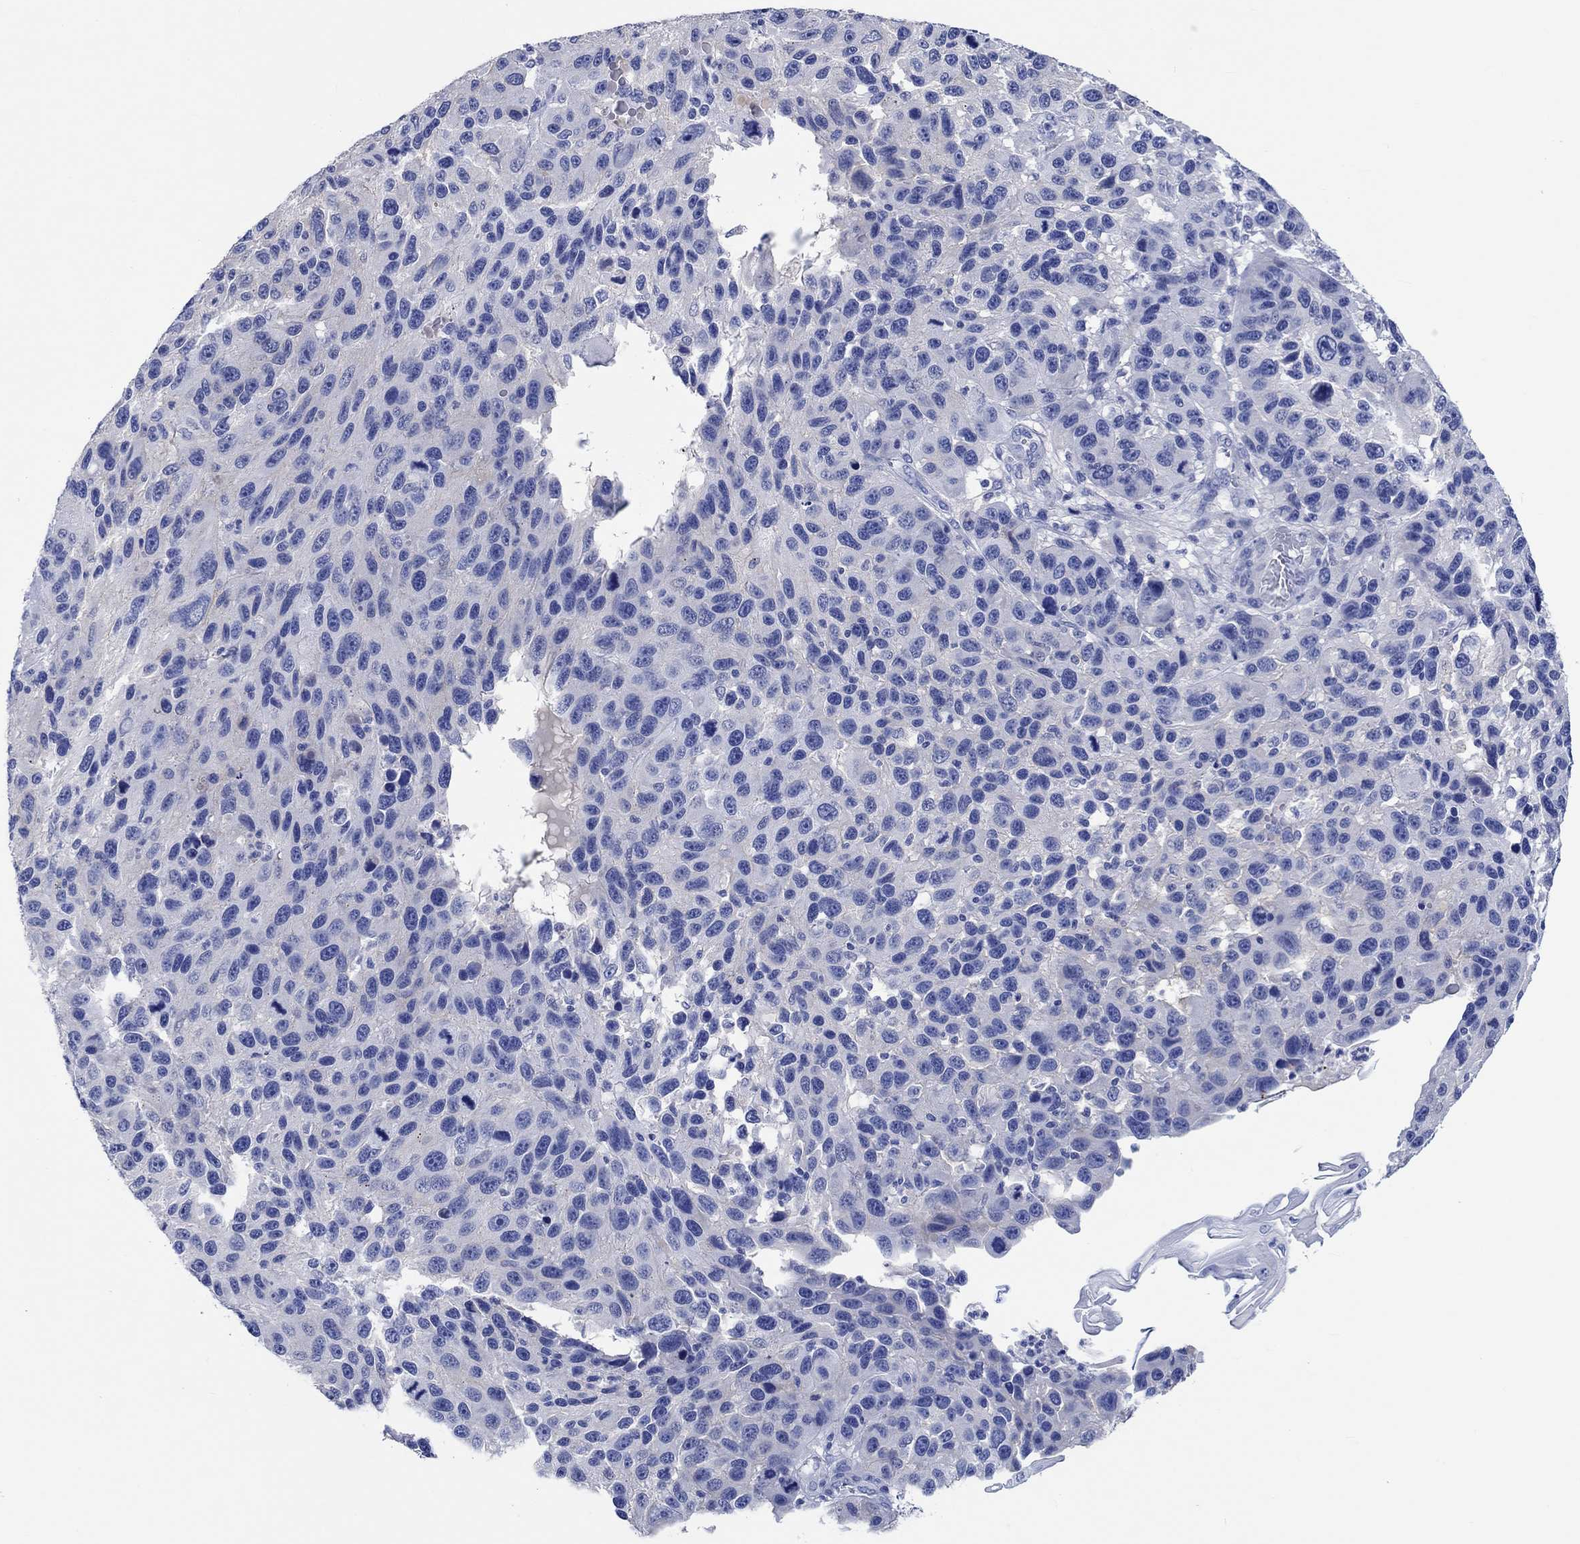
{"staining": {"intensity": "negative", "quantity": "none", "location": "none"}, "tissue": "melanoma", "cell_type": "Tumor cells", "image_type": "cancer", "snomed": [{"axis": "morphology", "description": "Malignant melanoma, NOS"}, {"axis": "topography", "description": "Skin"}], "caption": "Tumor cells show no significant protein positivity in melanoma.", "gene": "SHISA4", "patient": {"sex": "male", "age": 53}}